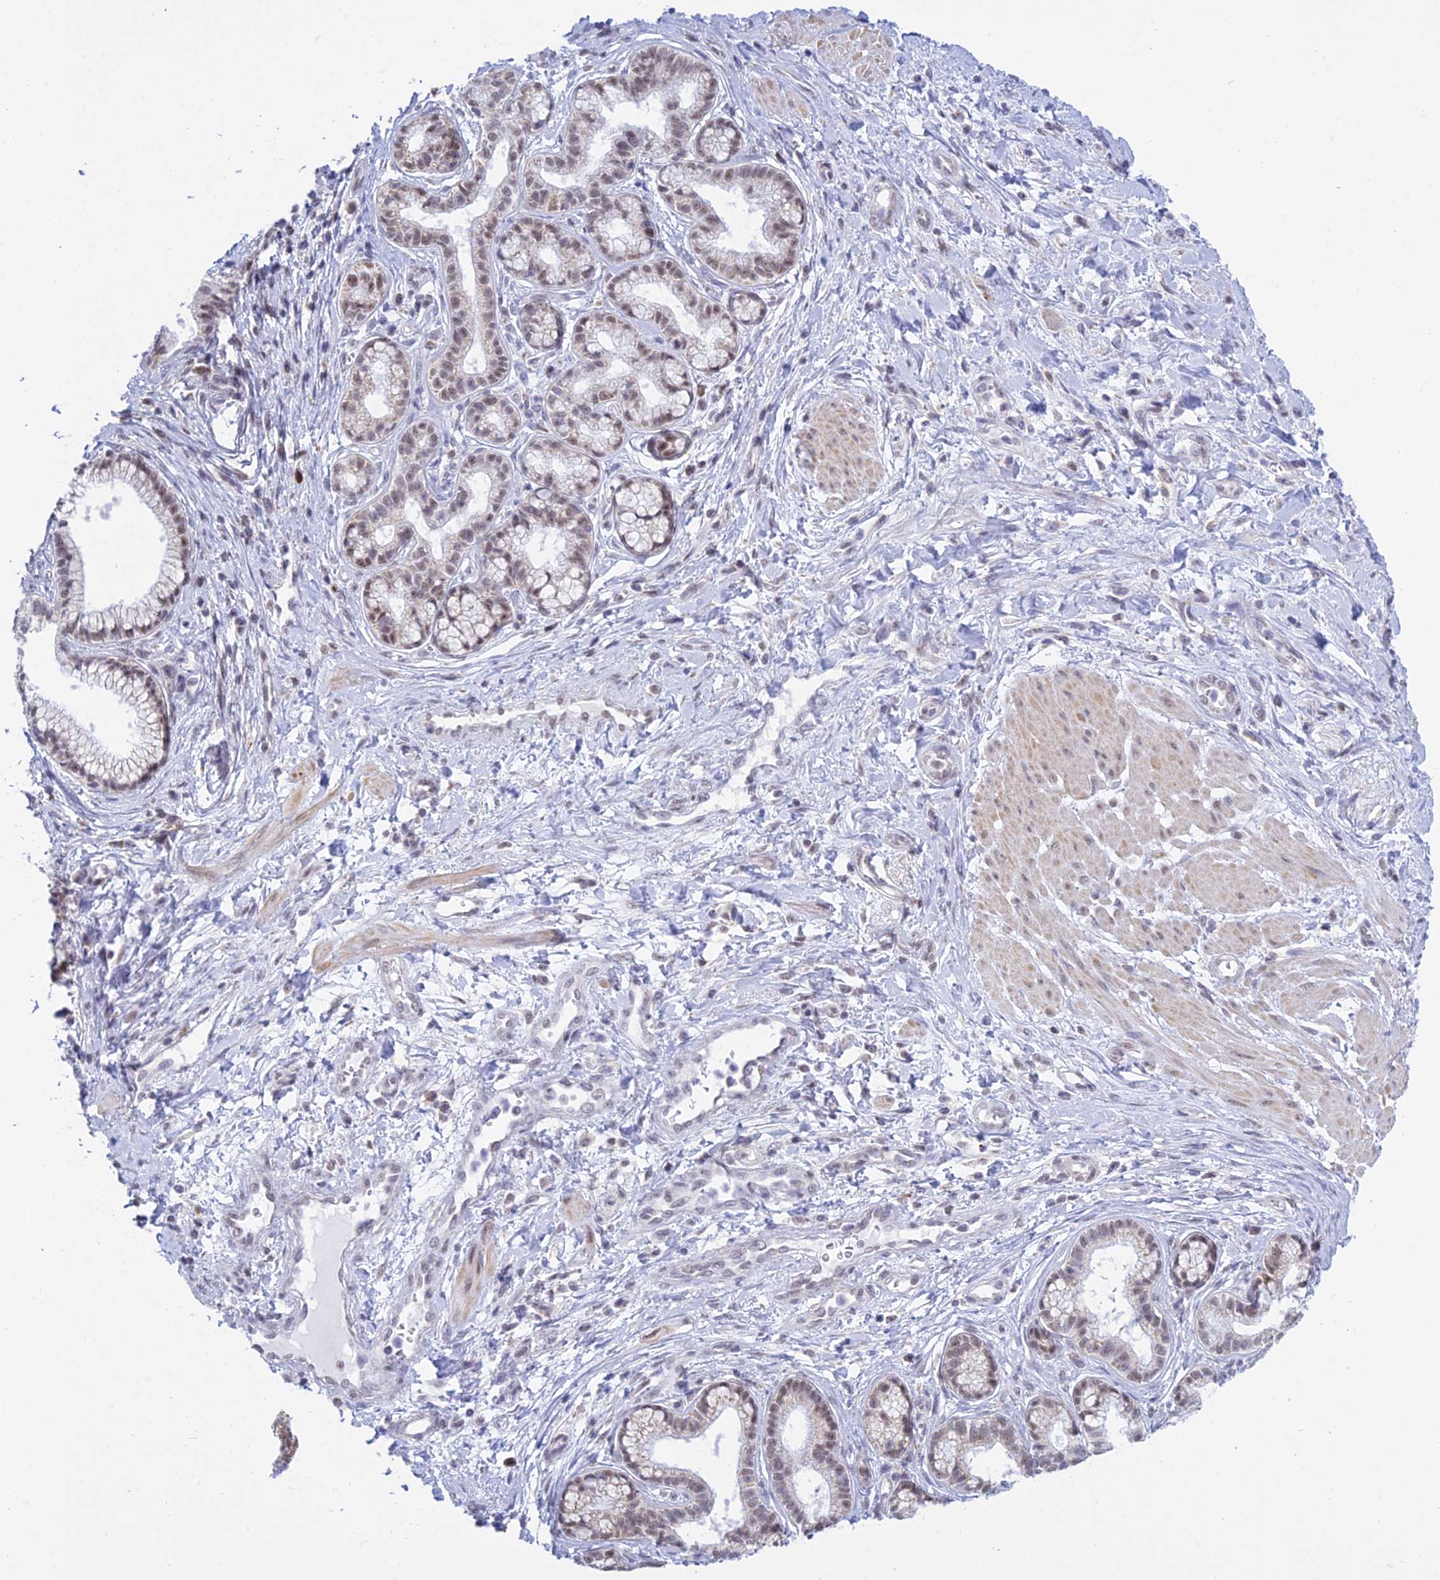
{"staining": {"intensity": "moderate", "quantity": ">75%", "location": "nuclear"}, "tissue": "pancreatic cancer", "cell_type": "Tumor cells", "image_type": "cancer", "snomed": [{"axis": "morphology", "description": "Adenocarcinoma, NOS"}, {"axis": "topography", "description": "Pancreas"}], "caption": "Pancreatic cancer stained with a protein marker shows moderate staining in tumor cells.", "gene": "KLF14", "patient": {"sex": "male", "age": 72}}